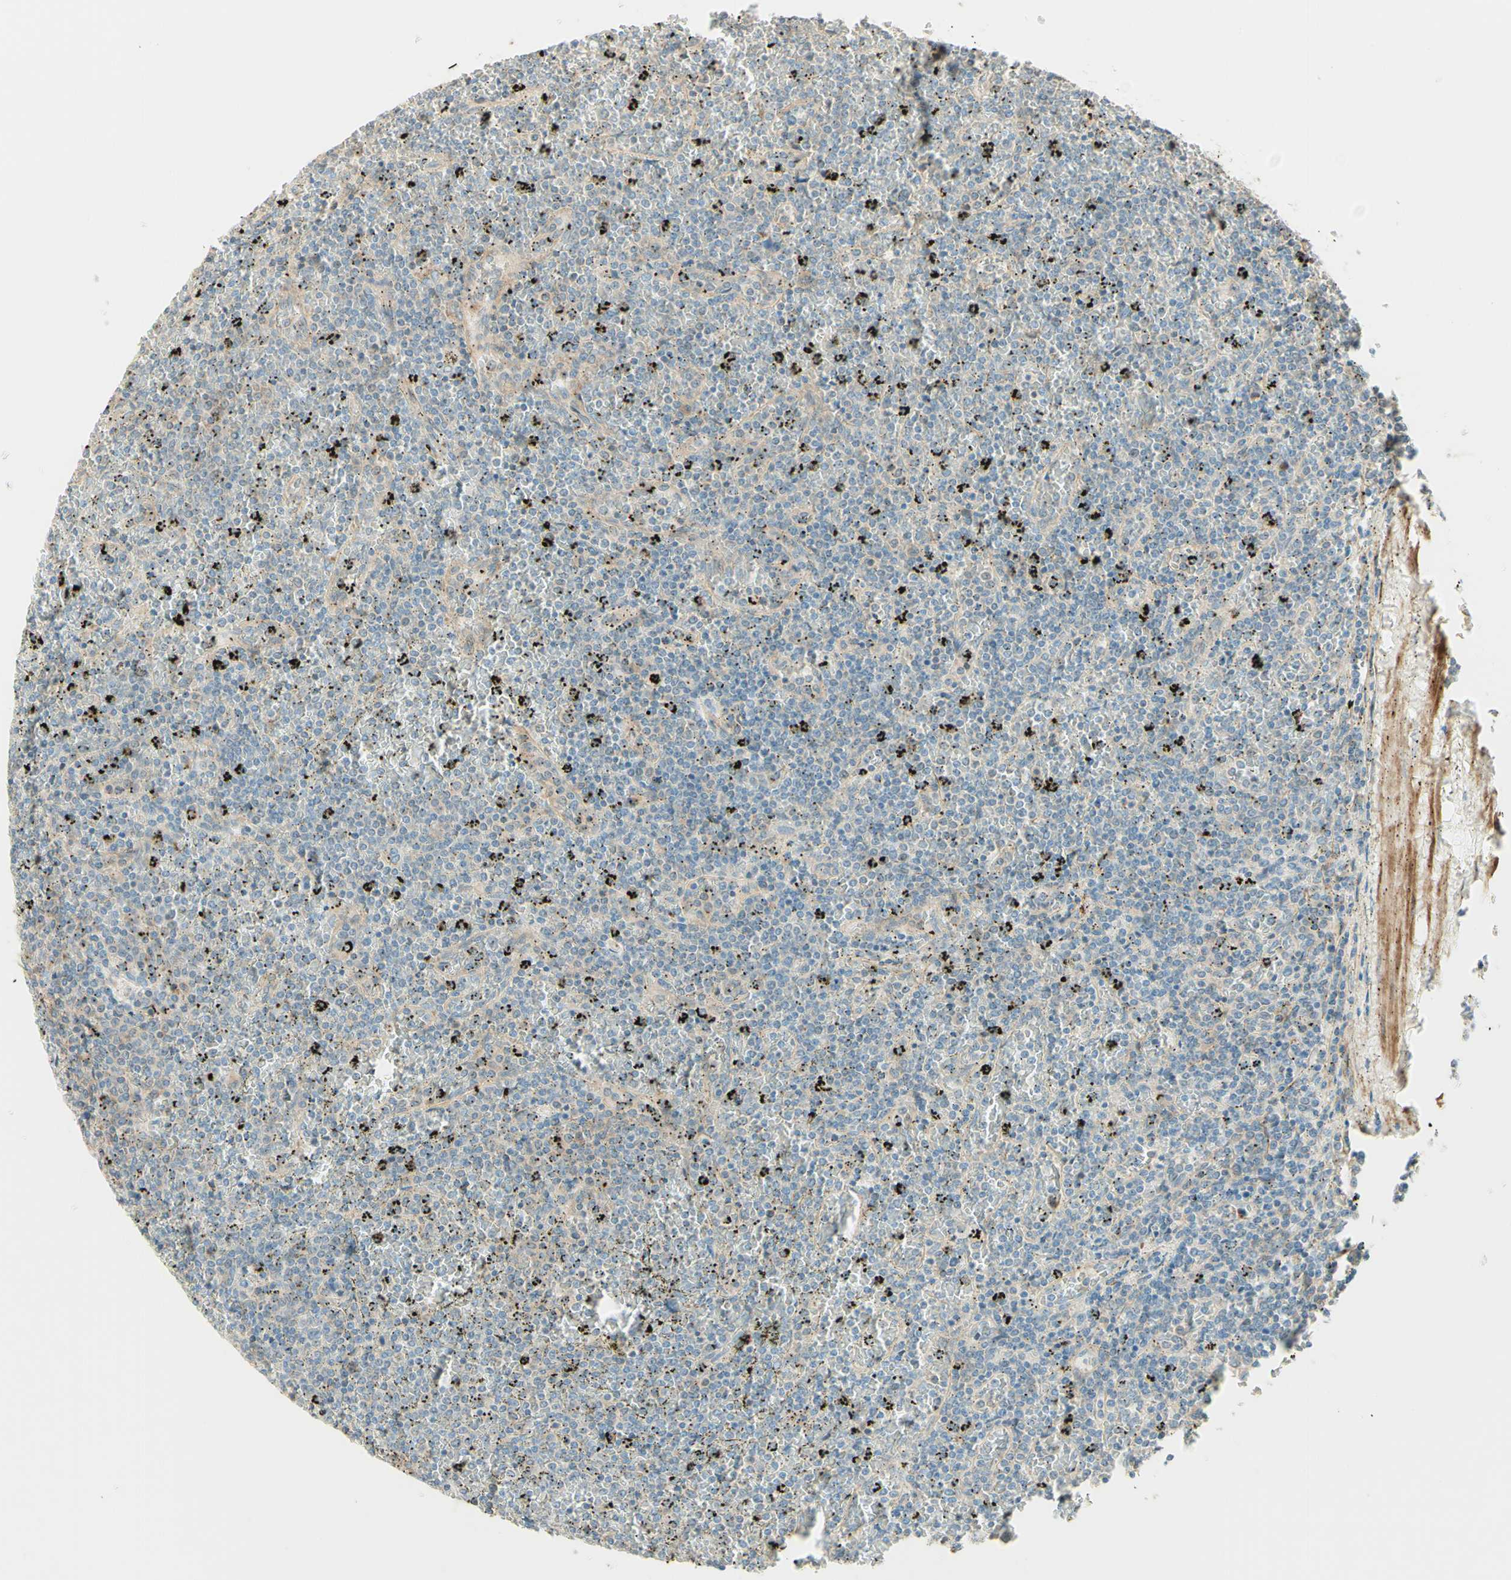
{"staining": {"intensity": "weak", "quantity": "25%-75%", "location": "cytoplasmic/membranous"}, "tissue": "lymphoma", "cell_type": "Tumor cells", "image_type": "cancer", "snomed": [{"axis": "morphology", "description": "Malignant lymphoma, non-Hodgkin's type, Low grade"}, {"axis": "topography", "description": "Spleen"}], "caption": "Lymphoma stained with immunohistochemistry shows weak cytoplasmic/membranous staining in approximately 25%-75% of tumor cells. The staining was performed using DAB, with brown indicating positive protein expression. Nuclei are stained blue with hematoxylin.", "gene": "PROM1", "patient": {"sex": "female", "age": 77}}